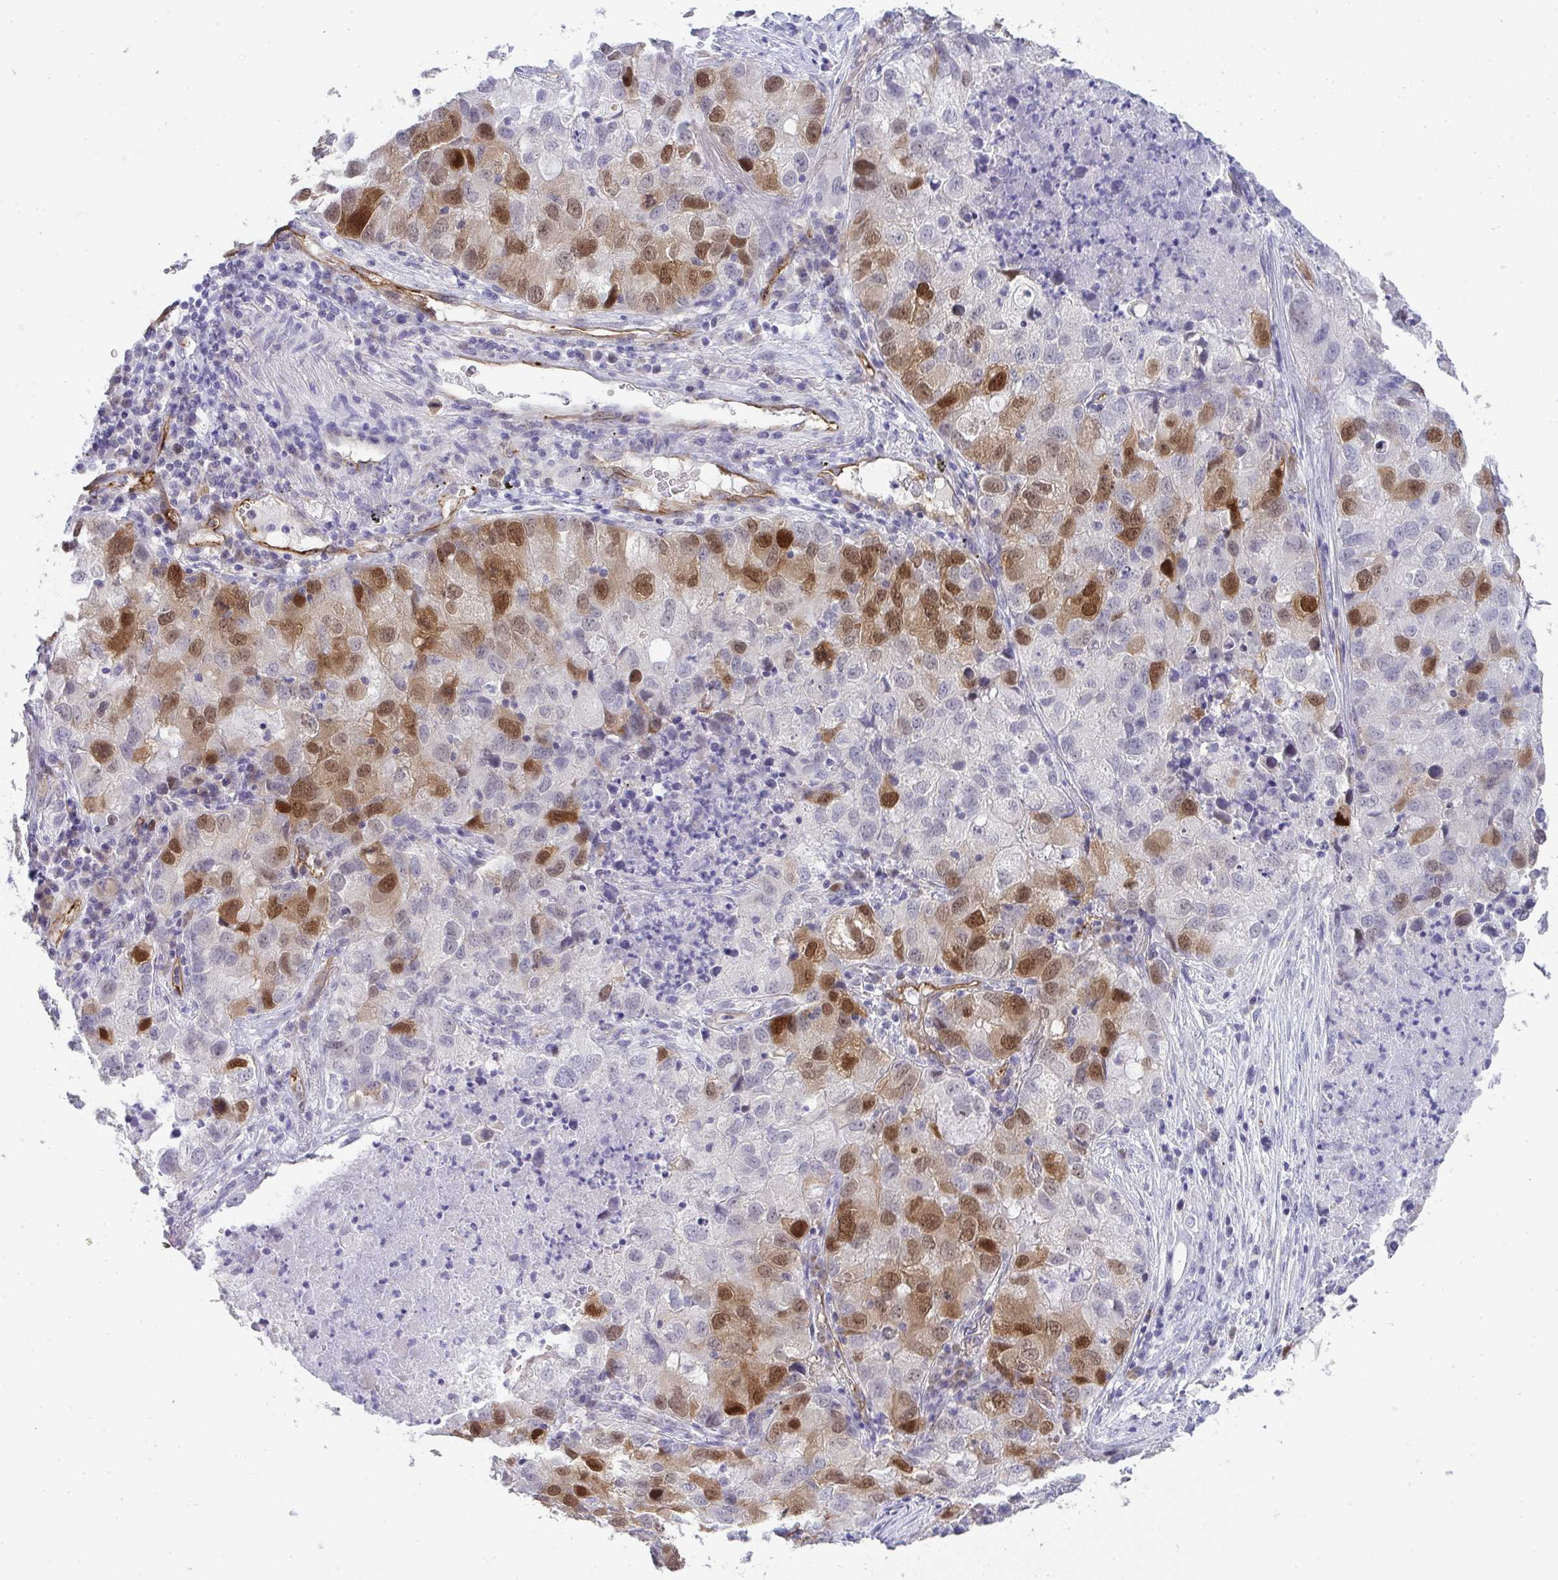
{"staining": {"intensity": "moderate", "quantity": "25%-75%", "location": "cytoplasmic/membranous,nuclear"}, "tissue": "lung cancer", "cell_type": "Tumor cells", "image_type": "cancer", "snomed": [{"axis": "morphology", "description": "Normal morphology"}, {"axis": "morphology", "description": "Adenocarcinoma, NOS"}, {"axis": "topography", "description": "Lymph node"}, {"axis": "topography", "description": "Lung"}], "caption": "An image of lung cancer (adenocarcinoma) stained for a protein shows moderate cytoplasmic/membranous and nuclear brown staining in tumor cells. (DAB = brown stain, brightfield microscopy at high magnification).", "gene": "UBE2S", "patient": {"sex": "female", "age": 51}}